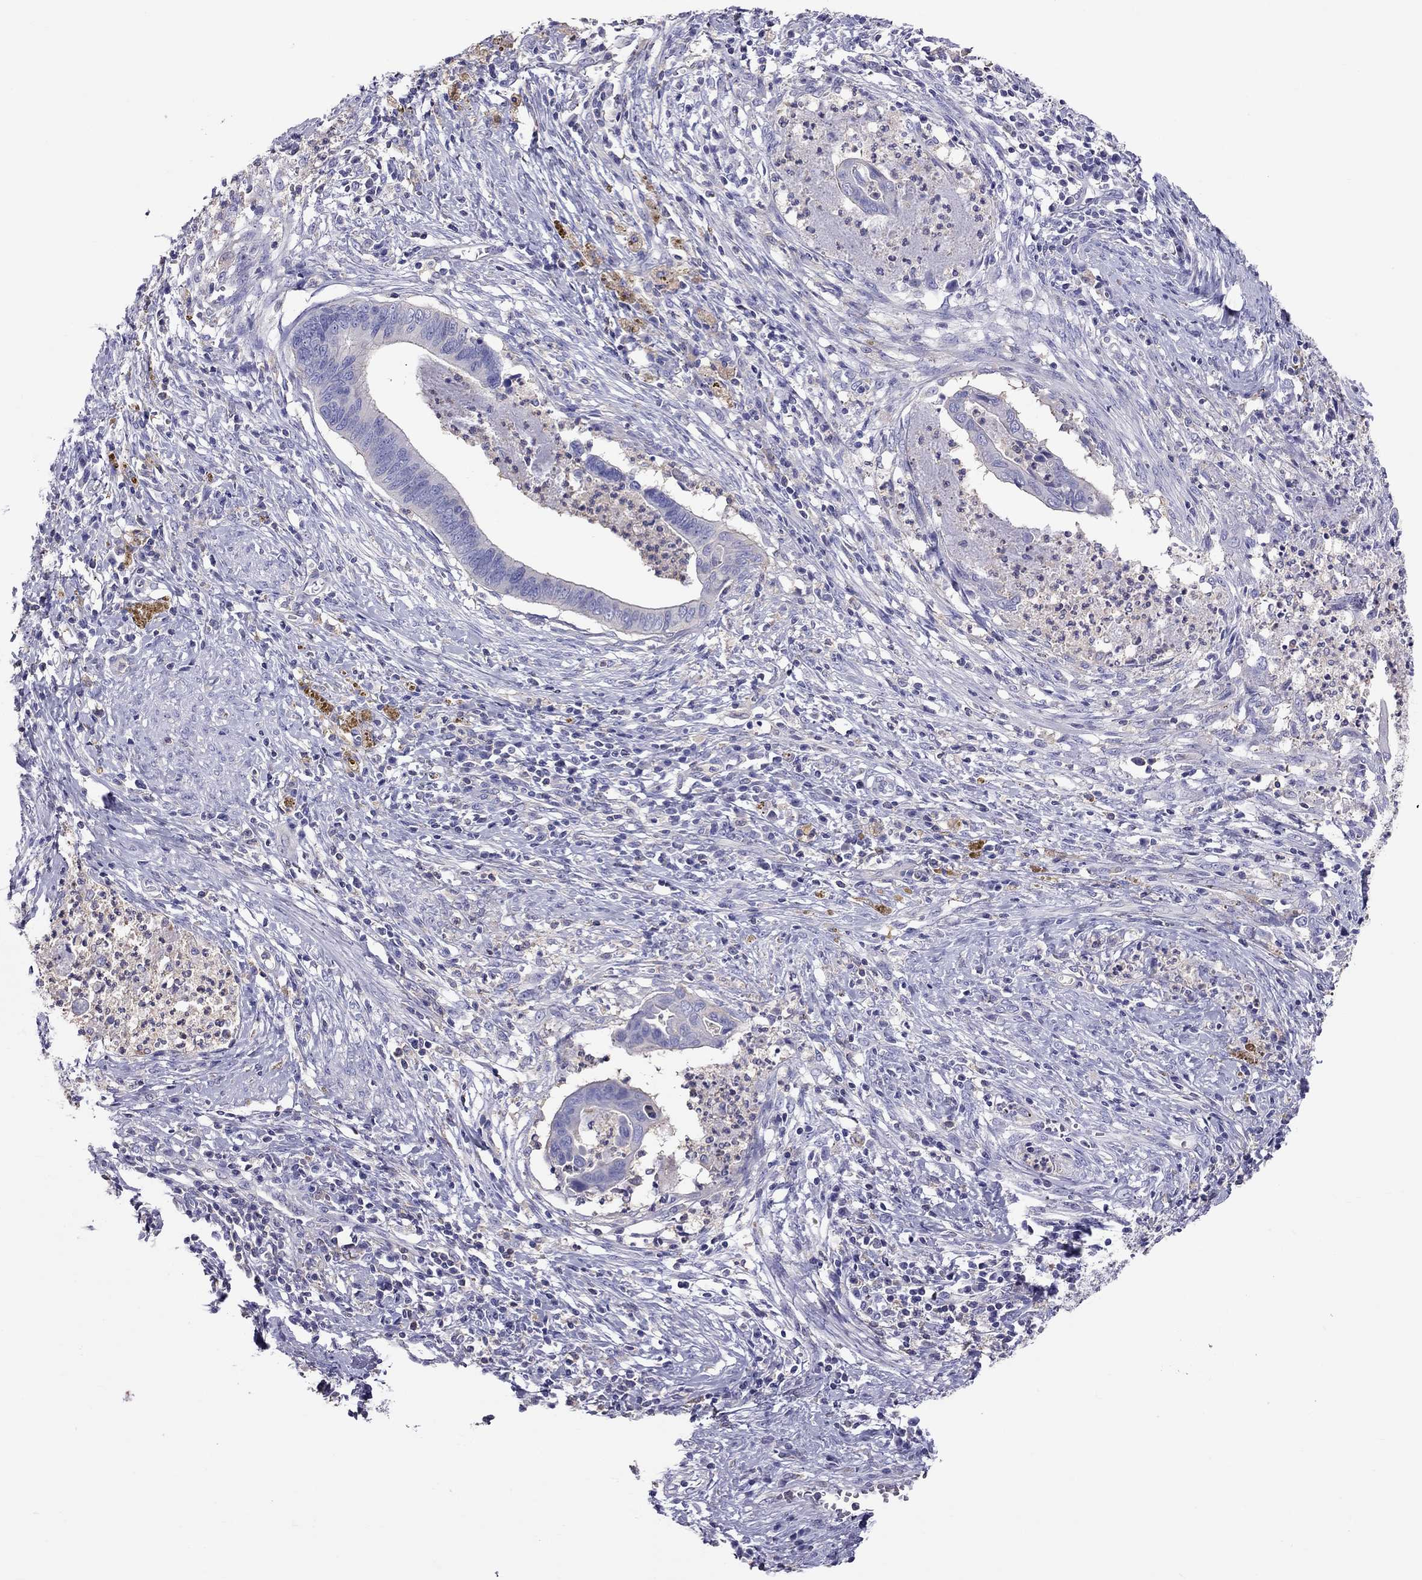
{"staining": {"intensity": "negative", "quantity": "none", "location": "none"}, "tissue": "cervical cancer", "cell_type": "Tumor cells", "image_type": "cancer", "snomed": [{"axis": "morphology", "description": "Adenocarcinoma, NOS"}, {"axis": "topography", "description": "Cervix"}], "caption": "This image is of cervical cancer stained with IHC to label a protein in brown with the nuclei are counter-stained blue. There is no positivity in tumor cells. The staining is performed using DAB (3,3'-diaminobenzidine) brown chromogen with nuclei counter-stained in using hematoxylin.", "gene": "TEX22", "patient": {"sex": "female", "age": 42}}